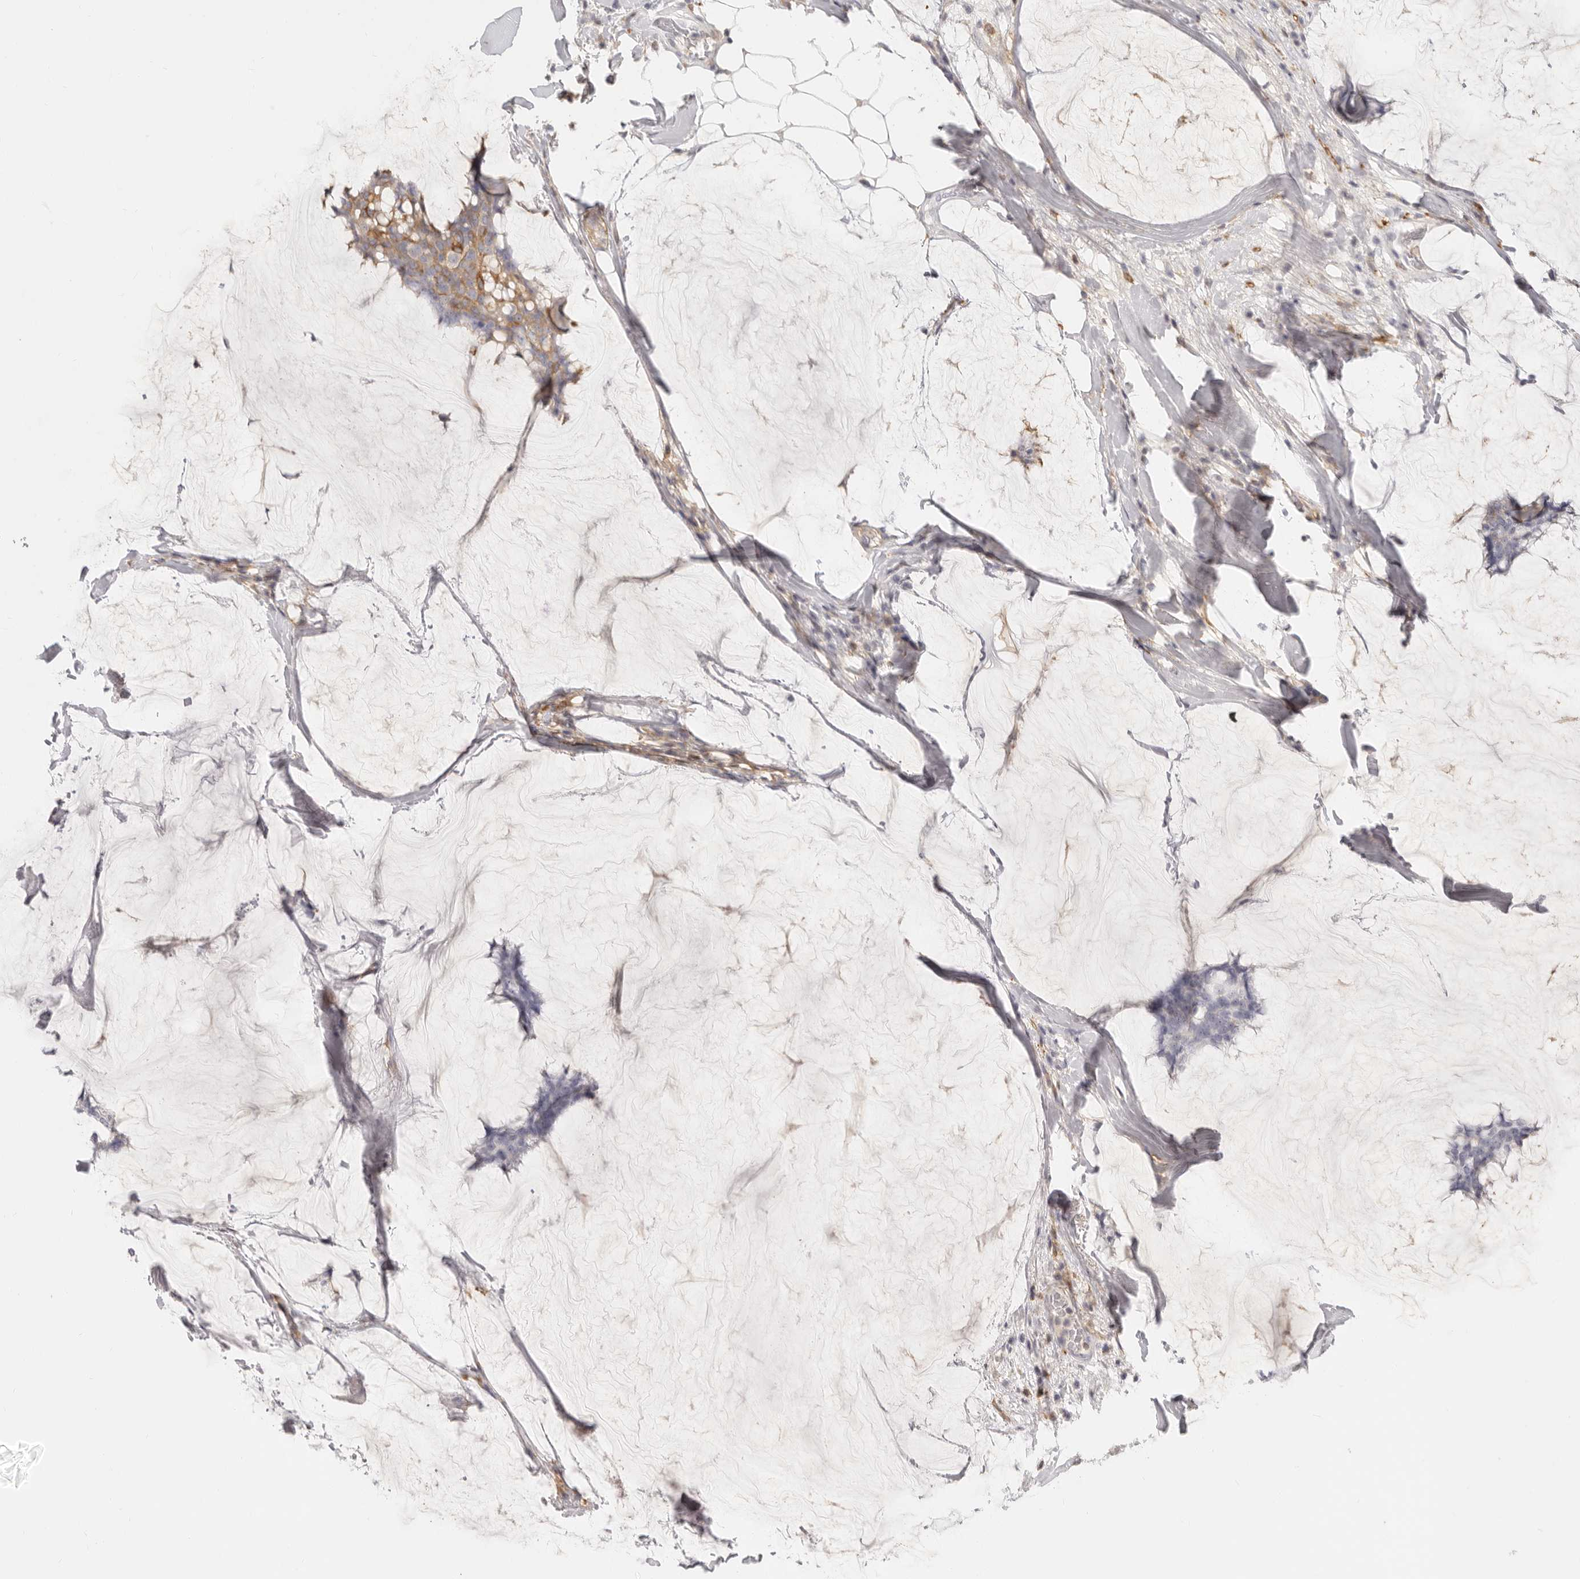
{"staining": {"intensity": "moderate", "quantity": "<25%", "location": "cytoplasmic/membranous"}, "tissue": "breast cancer", "cell_type": "Tumor cells", "image_type": "cancer", "snomed": [{"axis": "morphology", "description": "Duct carcinoma"}, {"axis": "topography", "description": "Breast"}], "caption": "A brown stain labels moderate cytoplasmic/membranous staining of a protein in human breast infiltrating ductal carcinoma tumor cells. (DAB (3,3'-diaminobenzidine) = brown stain, brightfield microscopy at high magnification).", "gene": "NIBAN1", "patient": {"sex": "female", "age": 93}}